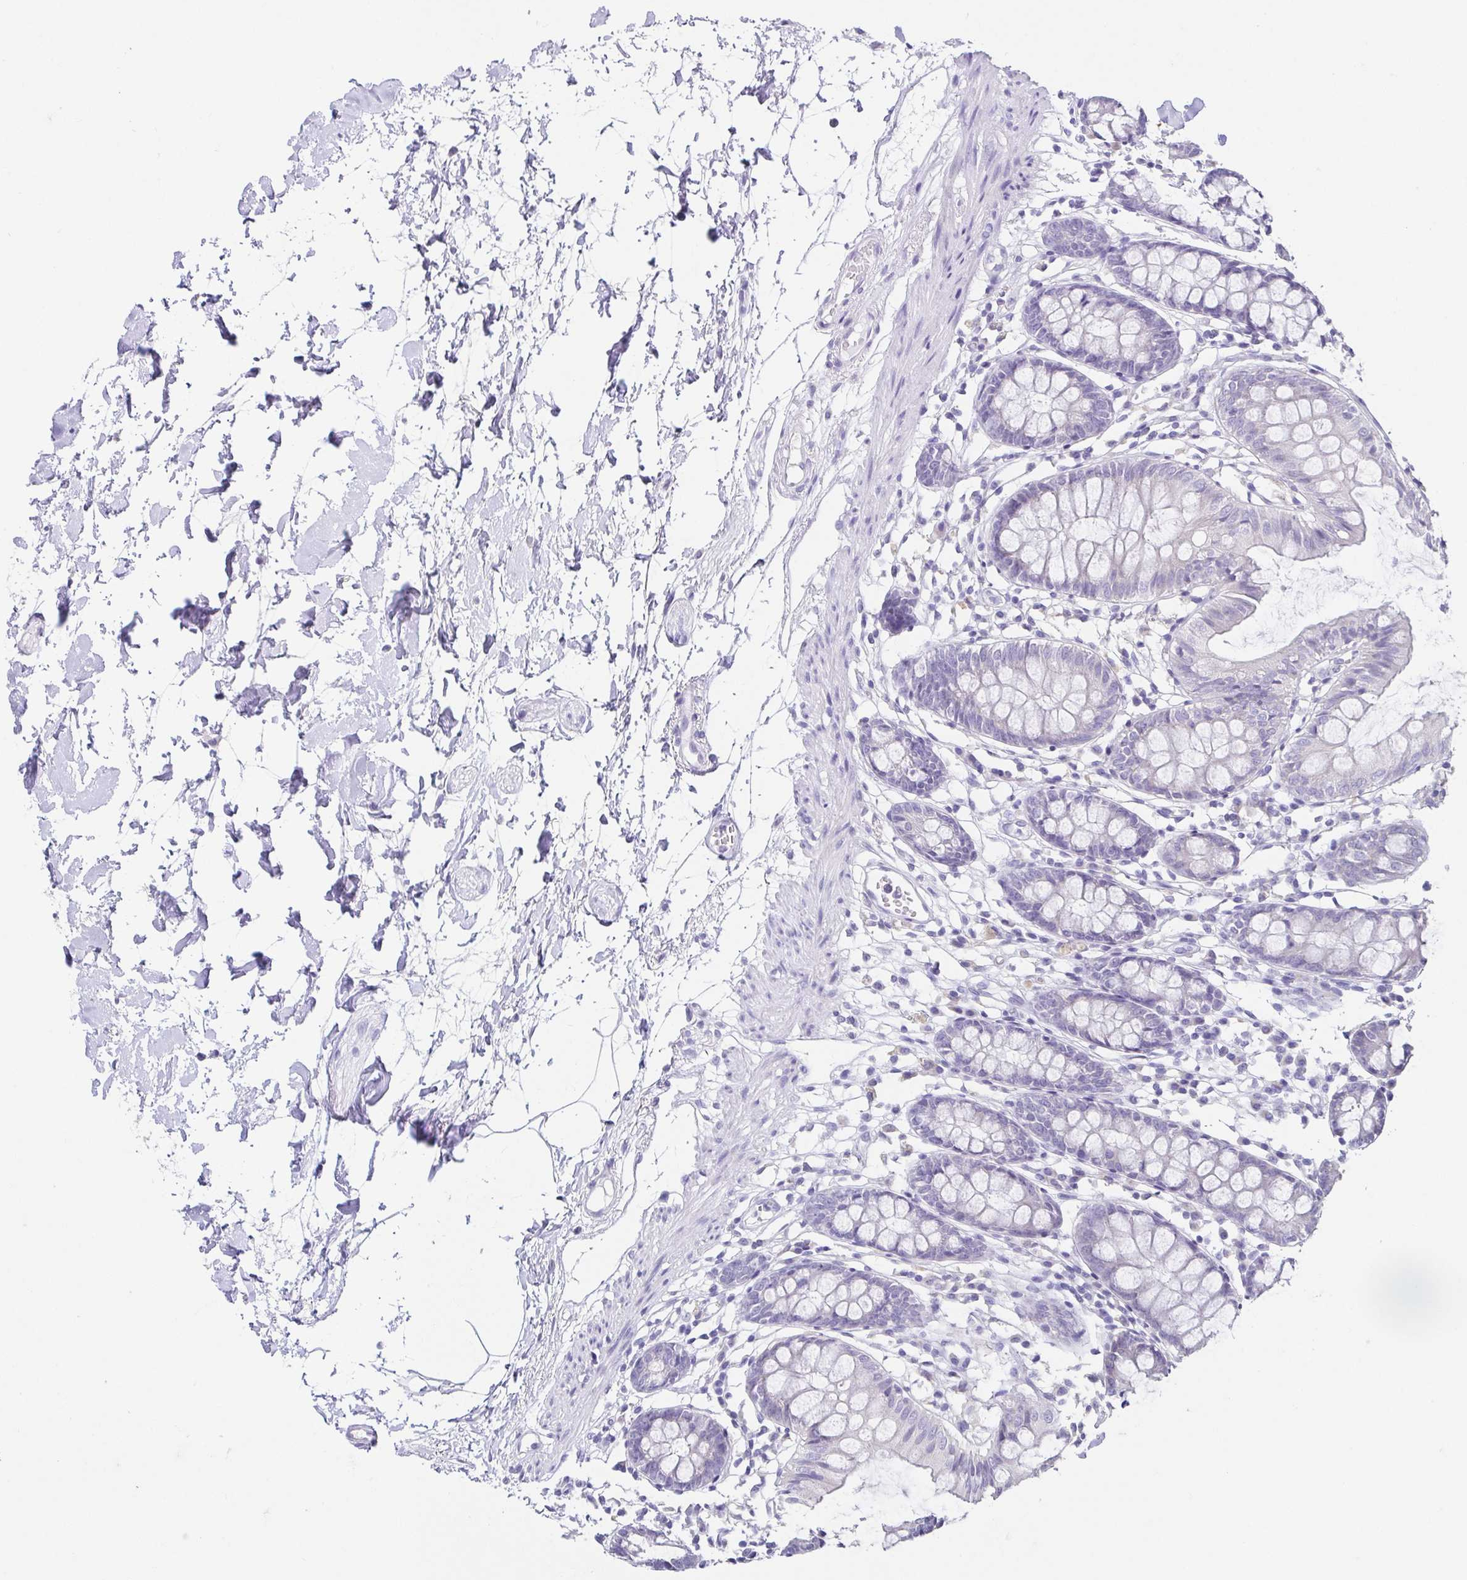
{"staining": {"intensity": "negative", "quantity": "none", "location": "none"}, "tissue": "colon", "cell_type": "Endothelial cells", "image_type": "normal", "snomed": [{"axis": "morphology", "description": "Normal tissue, NOS"}, {"axis": "topography", "description": "Colon"}], "caption": "The immunohistochemistry (IHC) image has no significant staining in endothelial cells of colon.", "gene": "RDH11", "patient": {"sex": "female", "age": 84}}